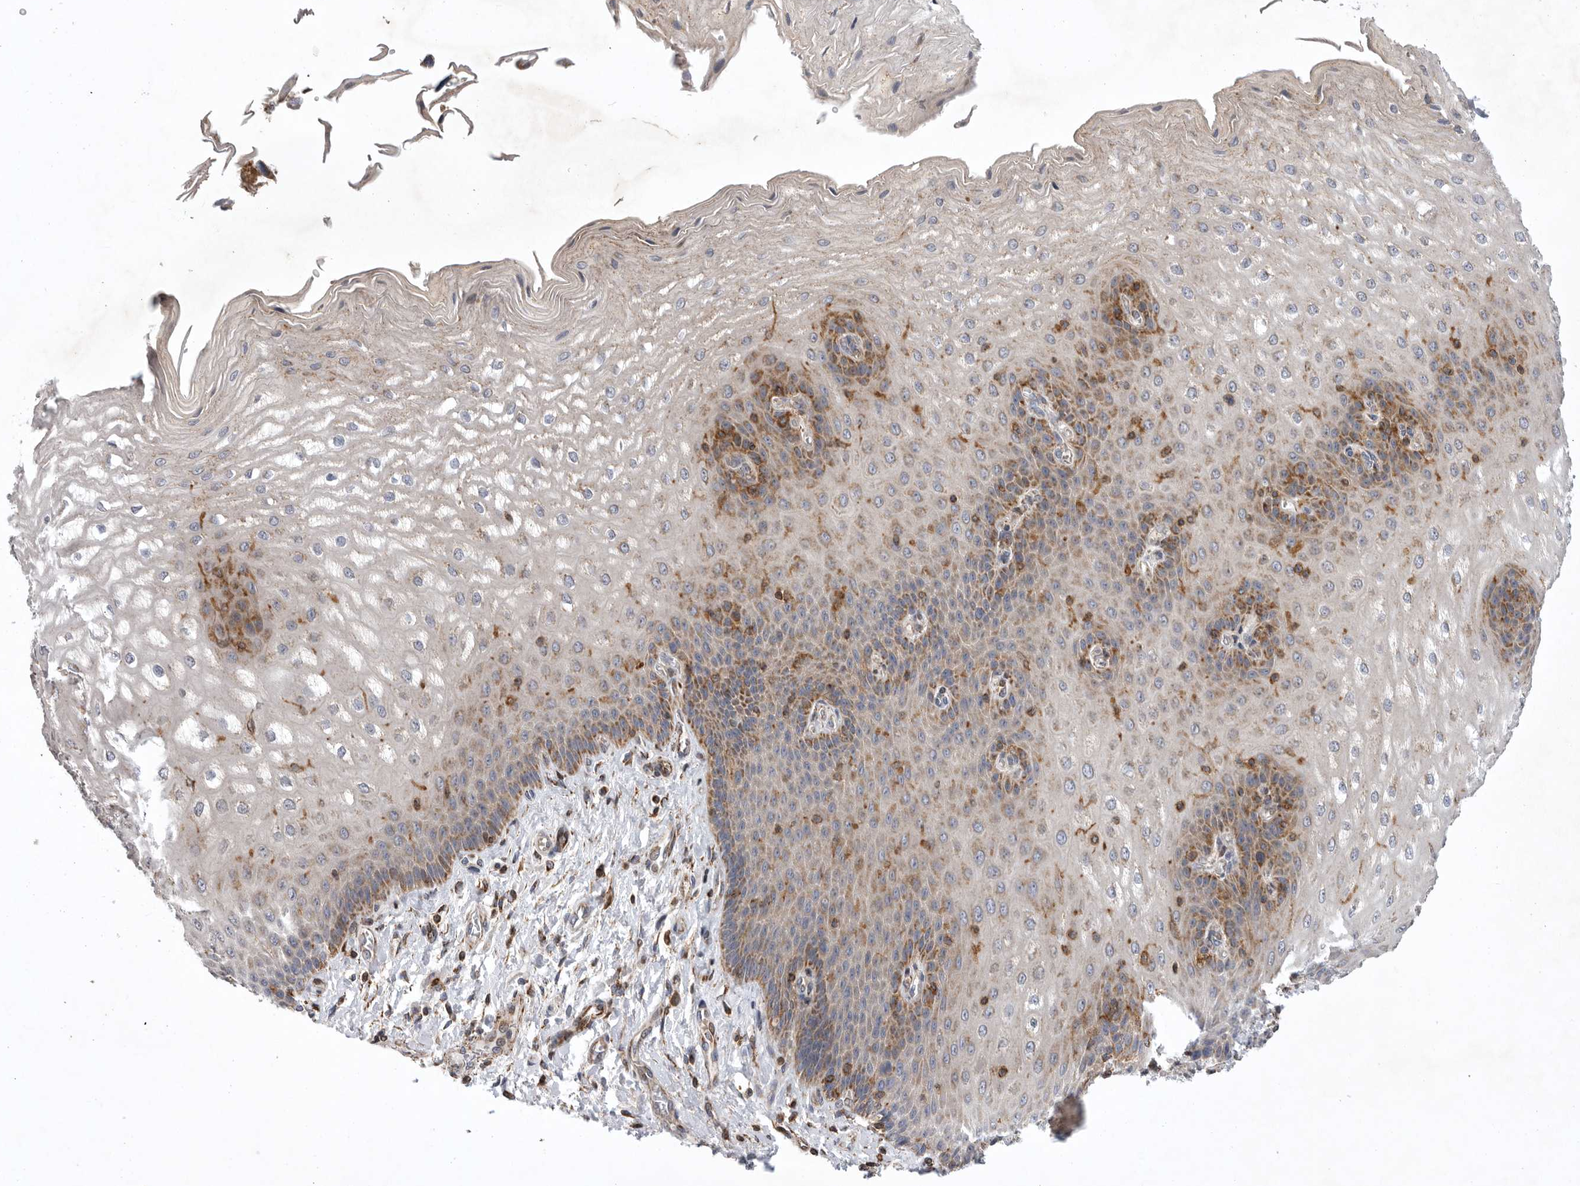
{"staining": {"intensity": "moderate", "quantity": "25%-75%", "location": "cytoplasmic/membranous"}, "tissue": "esophagus", "cell_type": "Squamous epithelial cells", "image_type": "normal", "snomed": [{"axis": "morphology", "description": "Normal tissue, NOS"}, {"axis": "topography", "description": "Esophagus"}], "caption": "Squamous epithelial cells display medium levels of moderate cytoplasmic/membranous staining in about 25%-75% of cells in unremarkable human esophagus.", "gene": "MPZL1", "patient": {"sex": "male", "age": 54}}